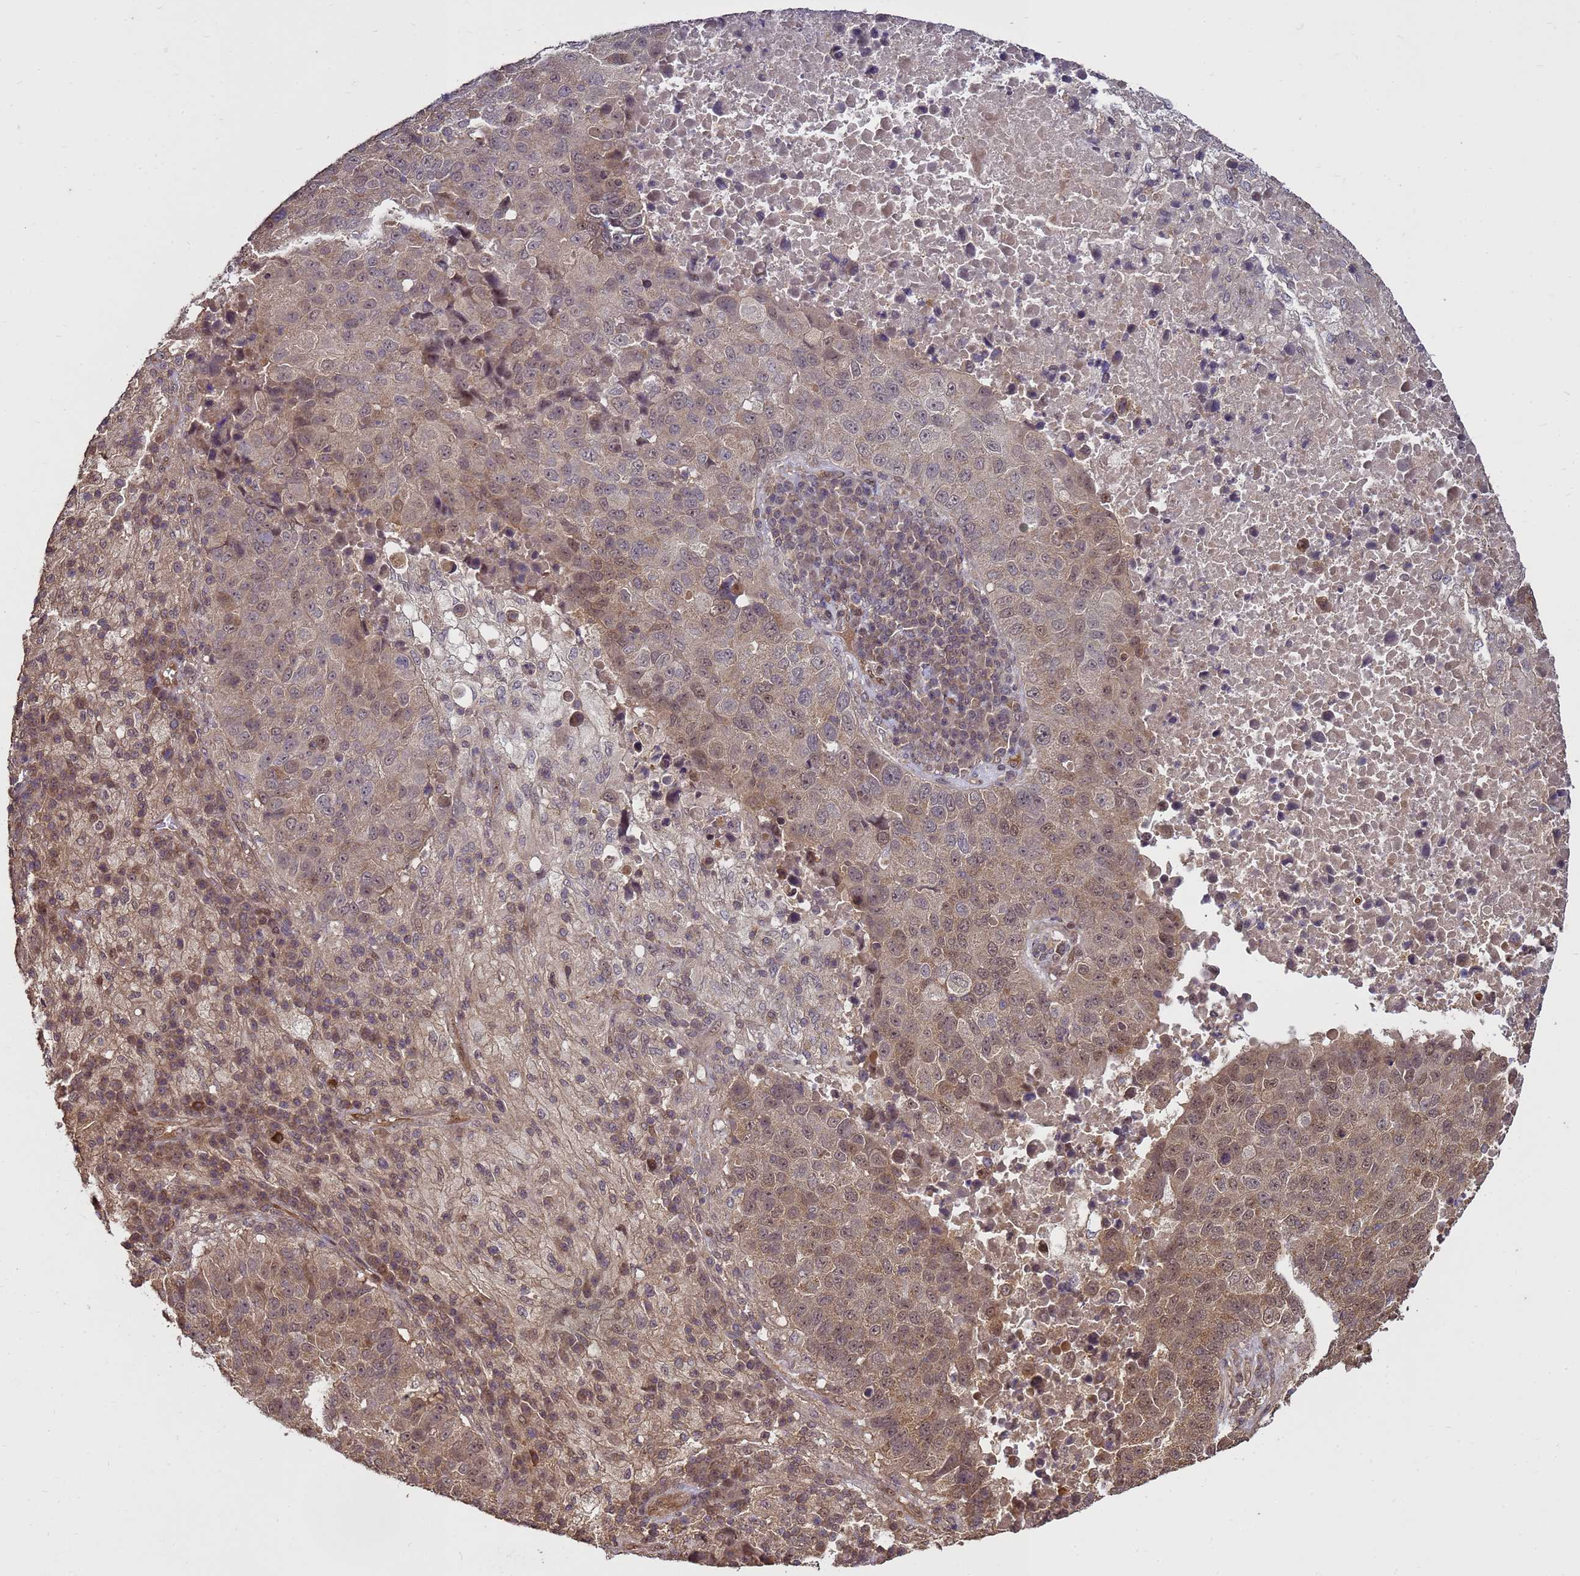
{"staining": {"intensity": "weak", "quantity": "25%-75%", "location": "cytoplasmic/membranous,nuclear"}, "tissue": "lung cancer", "cell_type": "Tumor cells", "image_type": "cancer", "snomed": [{"axis": "morphology", "description": "Squamous cell carcinoma, NOS"}, {"axis": "topography", "description": "Lung"}], "caption": "Immunohistochemistry (DAB (3,3'-diaminobenzidine)) staining of human squamous cell carcinoma (lung) exhibits weak cytoplasmic/membranous and nuclear protein staining in approximately 25%-75% of tumor cells.", "gene": "CRBN", "patient": {"sex": "male", "age": 73}}